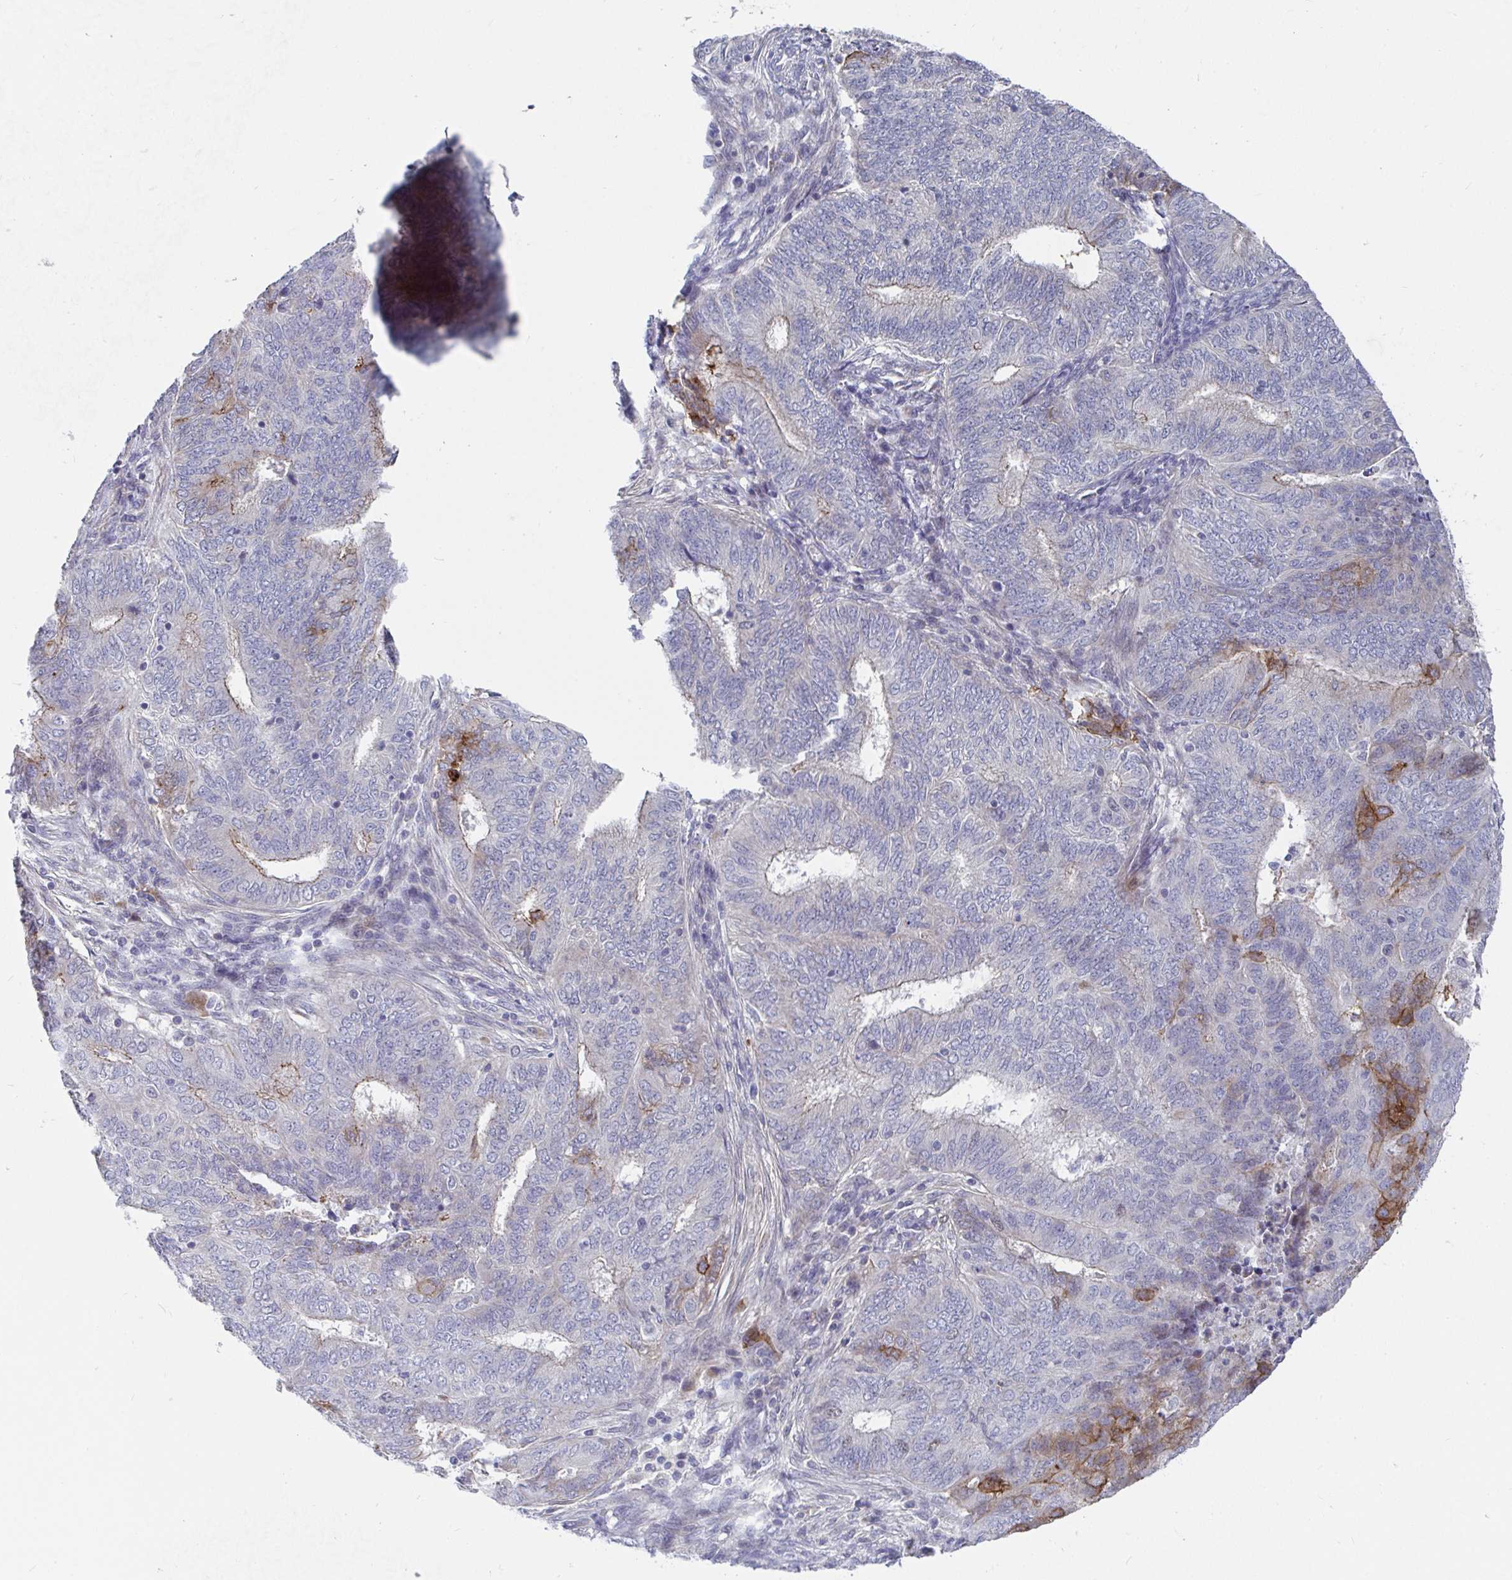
{"staining": {"intensity": "moderate", "quantity": "<25%", "location": "cytoplasmic/membranous"}, "tissue": "endometrial cancer", "cell_type": "Tumor cells", "image_type": "cancer", "snomed": [{"axis": "morphology", "description": "Adenocarcinoma, NOS"}, {"axis": "topography", "description": "Endometrium"}], "caption": "Protein analysis of endometrial cancer tissue displays moderate cytoplasmic/membranous positivity in about <25% of tumor cells.", "gene": "ATP5F1C", "patient": {"sex": "female", "age": 62}}